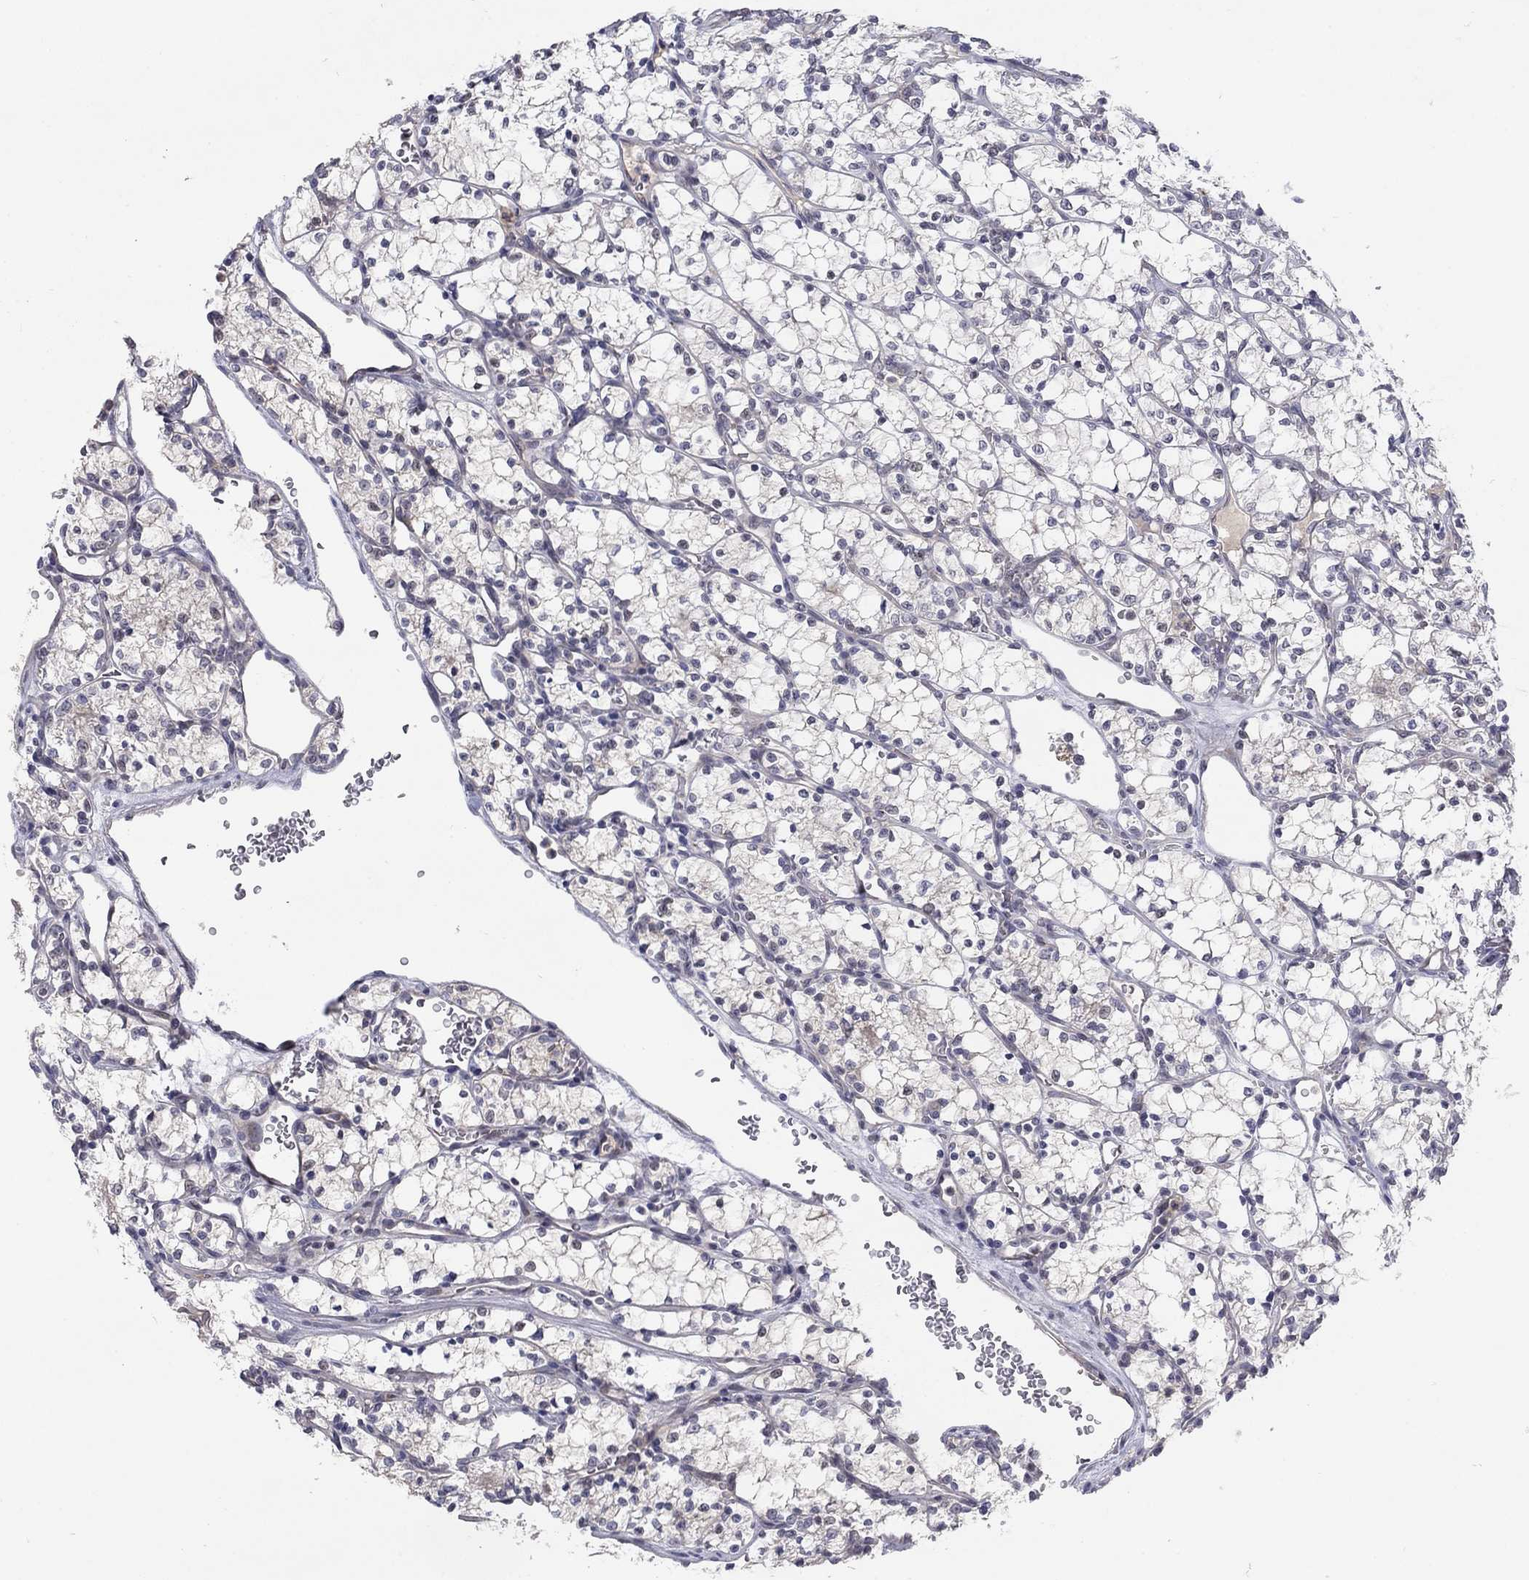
{"staining": {"intensity": "negative", "quantity": "none", "location": "none"}, "tissue": "renal cancer", "cell_type": "Tumor cells", "image_type": "cancer", "snomed": [{"axis": "morphology", "description": "Adenocarcinoma, NOS"}, {"axis": "topography", "description": "Kidney"}], "caption": "Tumor cells are negative for brown protein staining in renal adenocarcinoma. Nuclei are stained in blue.", "gene": "AMN1", "patient": {"sex": "female", "age": 69}}